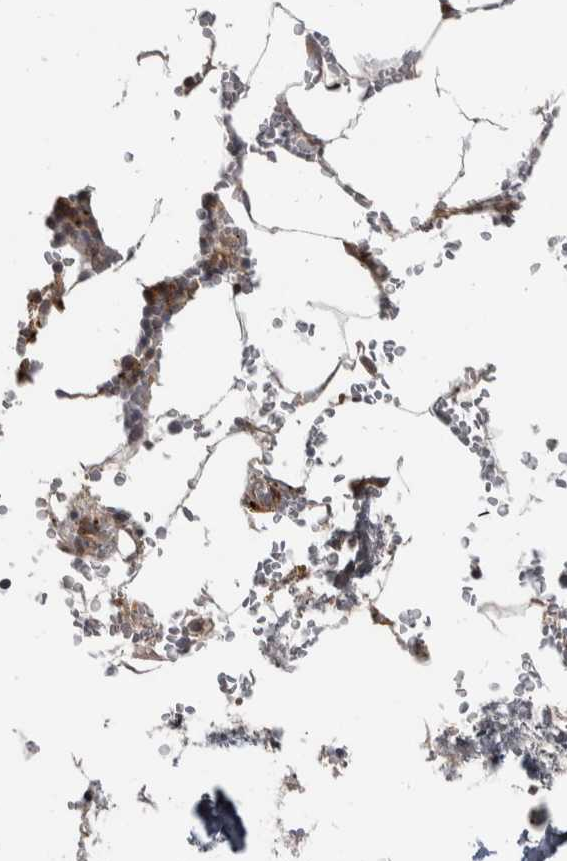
{"staining": {"intensity": "moderate", "quantity": "<25%", "location": "cytoplasmic/membranous"}, "tissue": "bone marrow", "cell_type": "Hematopoietic cells", "image_type": "normal", "snomed": [{"axis": "morphology", "description": "Normal tissue, NOS"}, {"axis": "topography", "description": "Bone marrow"}], "caption": "Protein expression analysis of normal human bone marrow reveals moderate cytoplasmic/membranous expression in about <25% of hematopoietic cells.", "gene": "TBC1D31", "patient": {"sex": "male", "age": 70}}